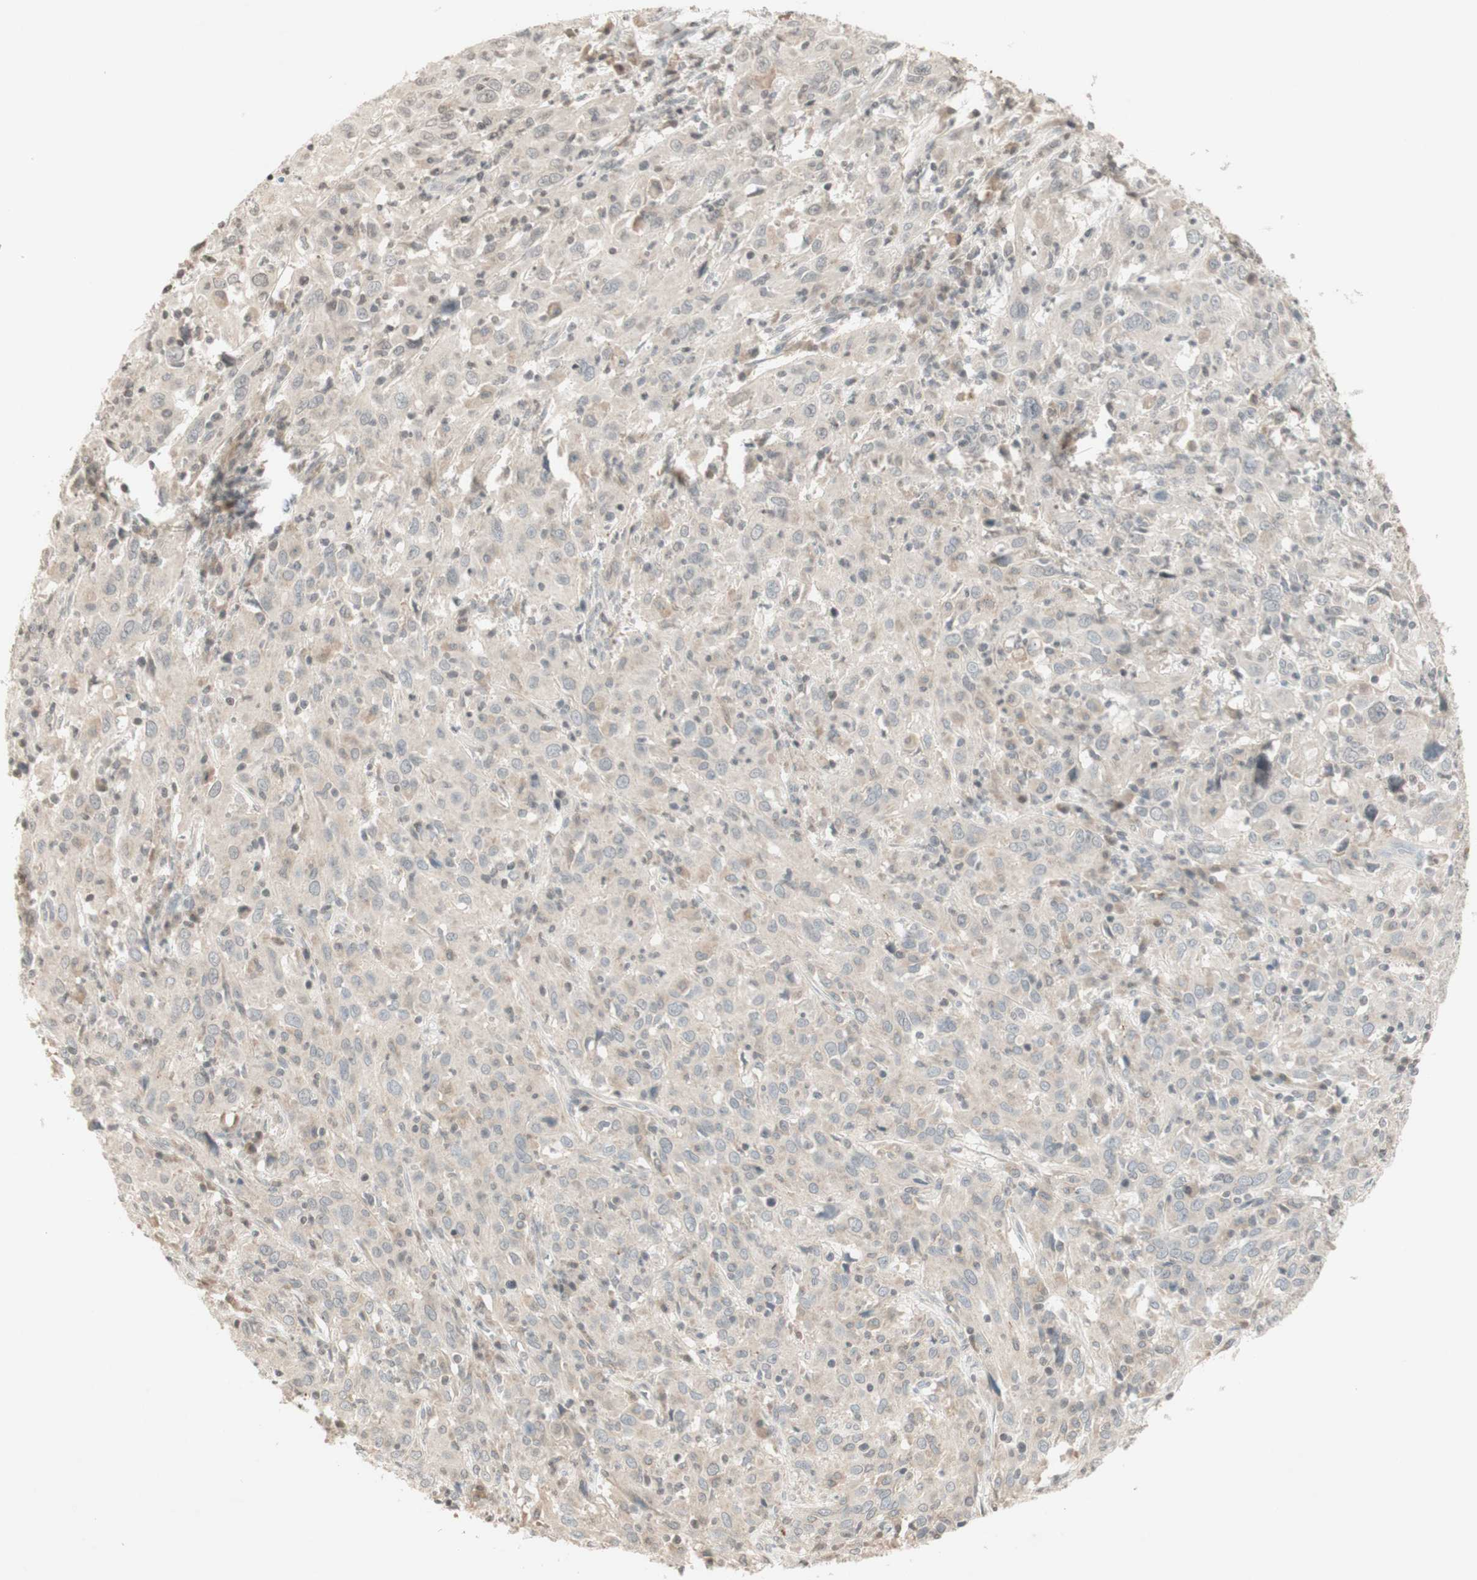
{"staining": {"intensity": "negative", "quantity": "none", "location": "none"}, "tissue": "cervical cancer", "cell_type": "Tumor cells", "image_type": "cancer", "snomed": [{"axis": "morphology", "description": "Squamous cell carcinoma, NOS"}, {"axis": "topography", "description": "Cervix"}], "caption": "Protein analysis of cervical cancer reveals no significant expression in tumor cells.", "gene": "GLI1", "patient": {"sex": "female", "age": 46}}